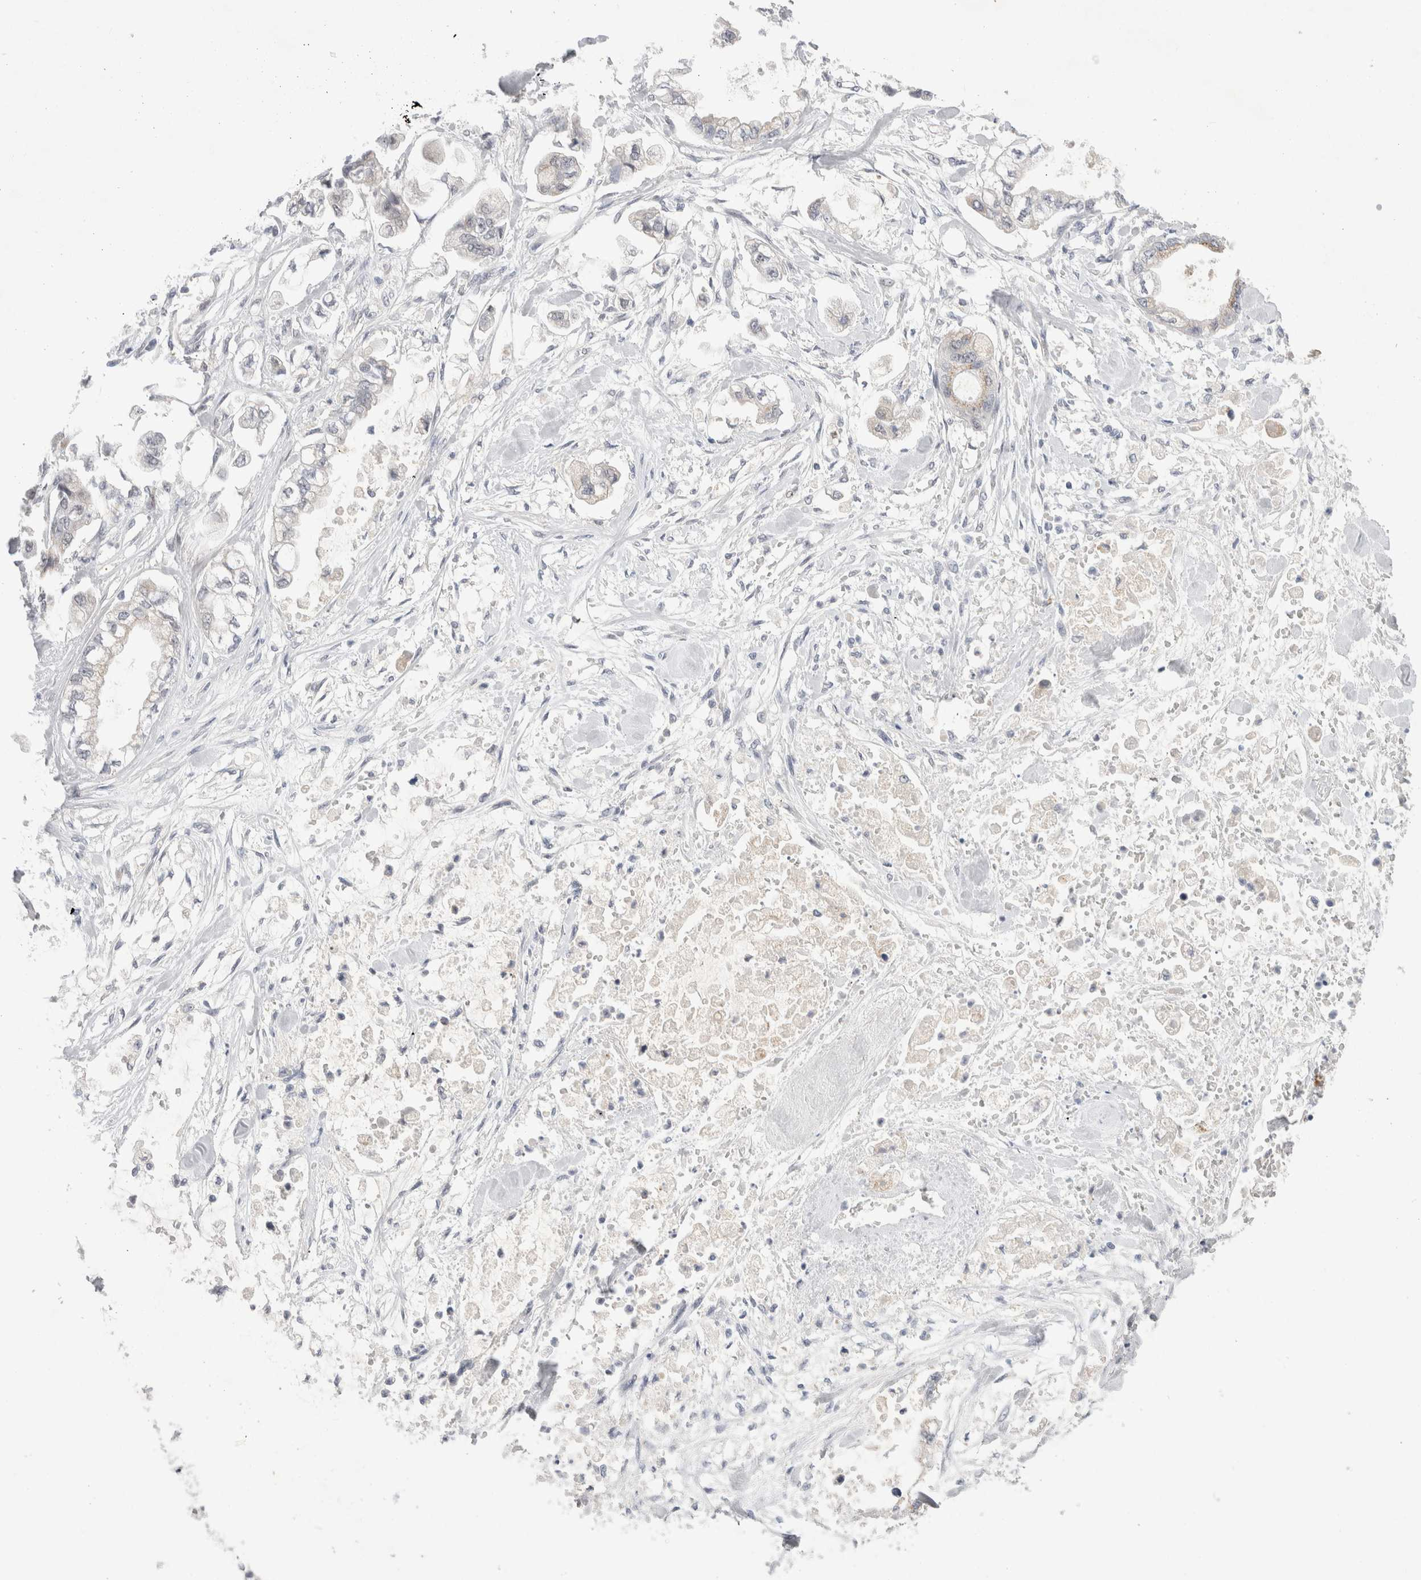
{"staining": {"intensity": "negative", "quantity": "none", "location": "none"}, "tissue": "stomach cancer", "cell_type": "Tumor cells", "image_type": "cancer", "snomed": [{"axis": "morphology", "description": "Normal tissue, NOS"}, {"axis": "morphology", "description": "Adenocarcinoma, NOS"}, {"axis": "topography", "description": "Stomach"}], "caption": "Tumor cells show no significant staining in stomach cancer.", "gene": "CERS5", "patient": {"sex": "male", "age": 62}}